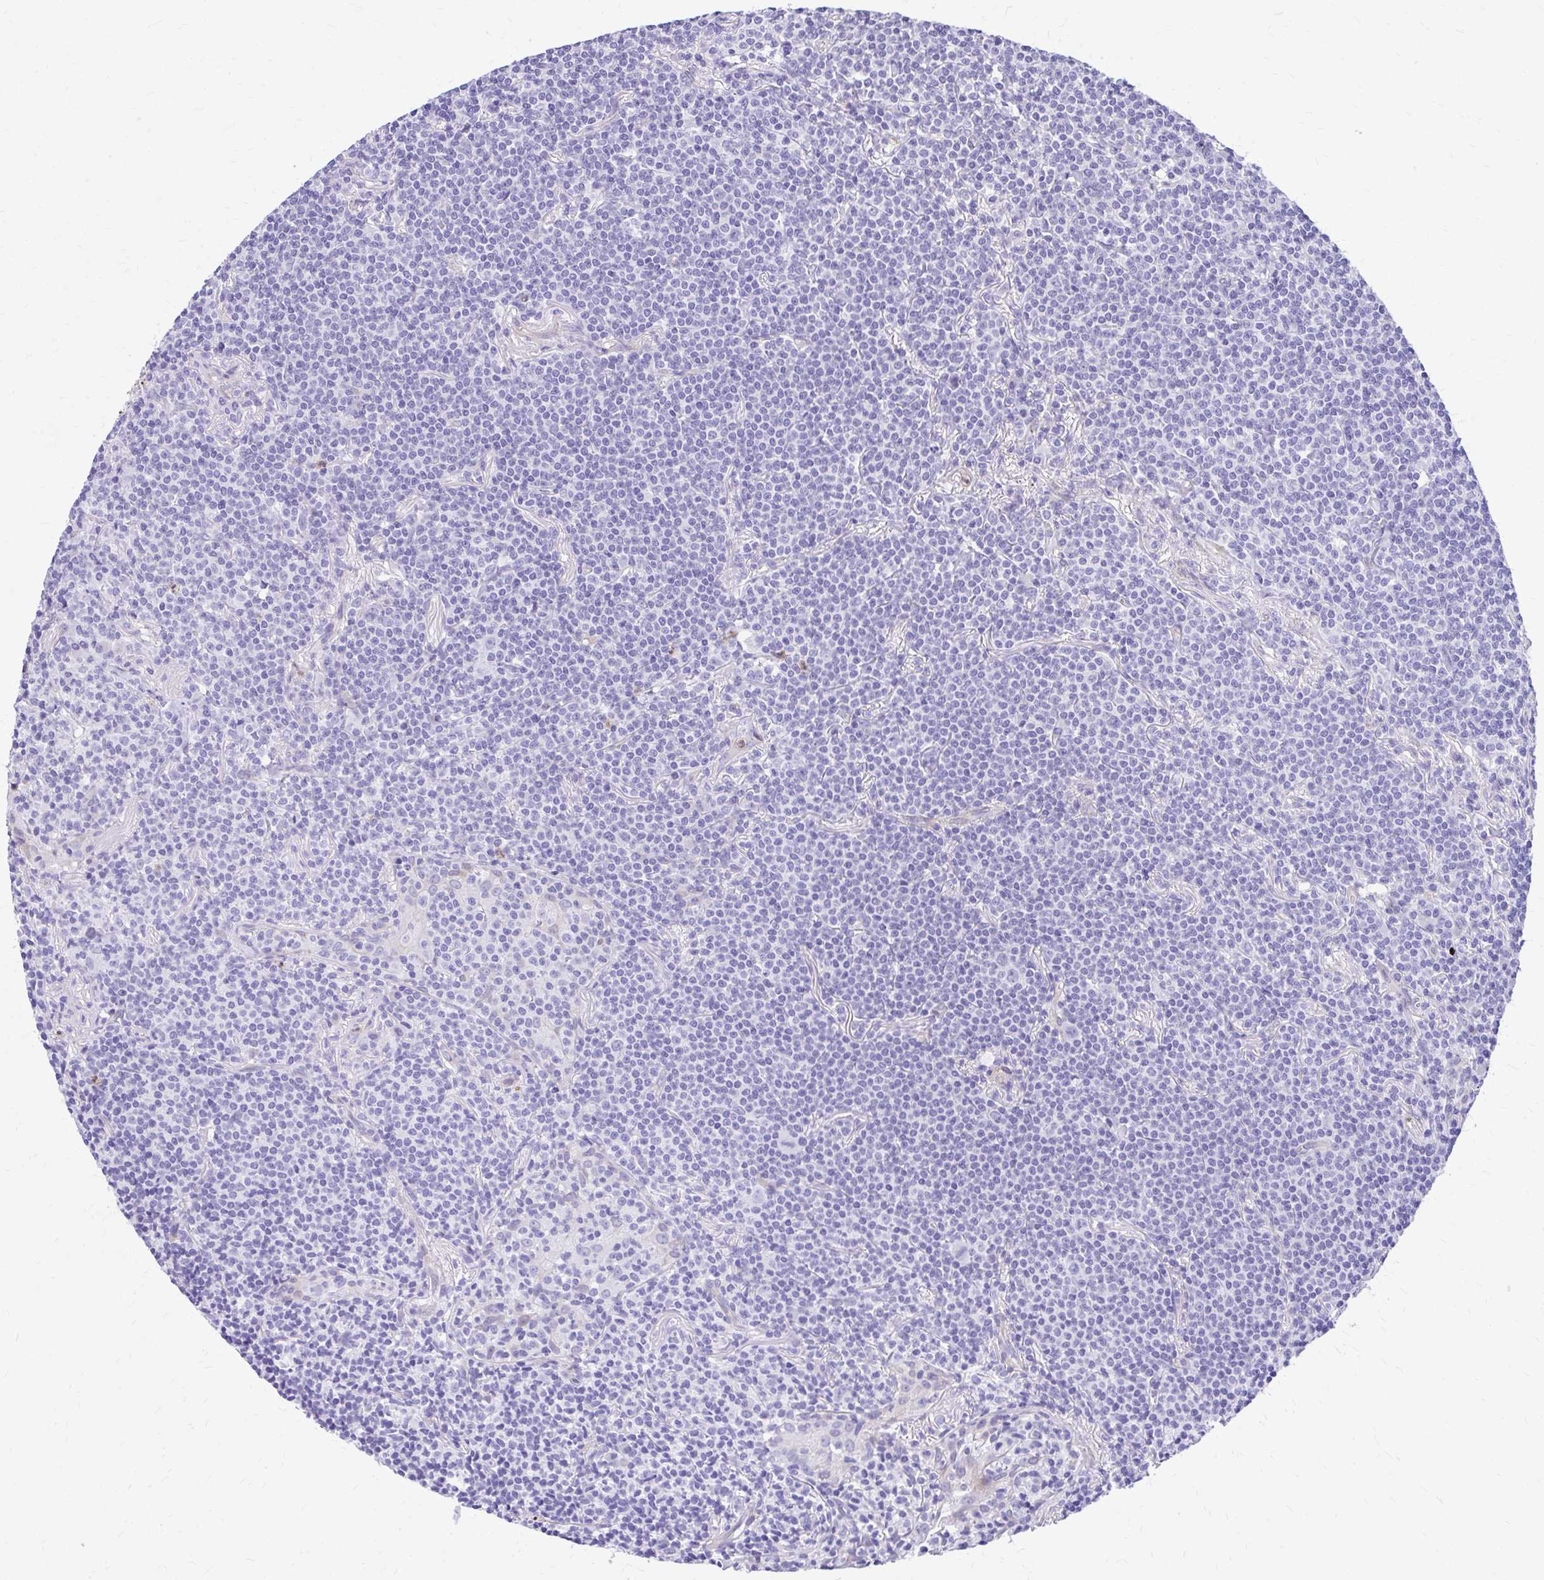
{"staining": {"intensity": "negative", "quantity": "none", "location": "none"}, "tissue": "lymphoma", "cell_type": "Tumor cells", "image_type": "cancer", "snomed": [{"axis": "morphology", "description": "Malignant lymphoma, non-Hodgkin's type, Low grade"}, {"axis": "topography", "description": "Lung"}], "caption": "Immunohistochemistry photomicrograph of neoplastic tissue: human malignant lymphoma, non-Hodgkin's type (low-grade) stained with DAB (3,3'-diaminobenzidine) reveals no significant protein staining in tumor cells.", "gene": "ADAMTSL1", "patient": {"sex": "female", "age": 71}}